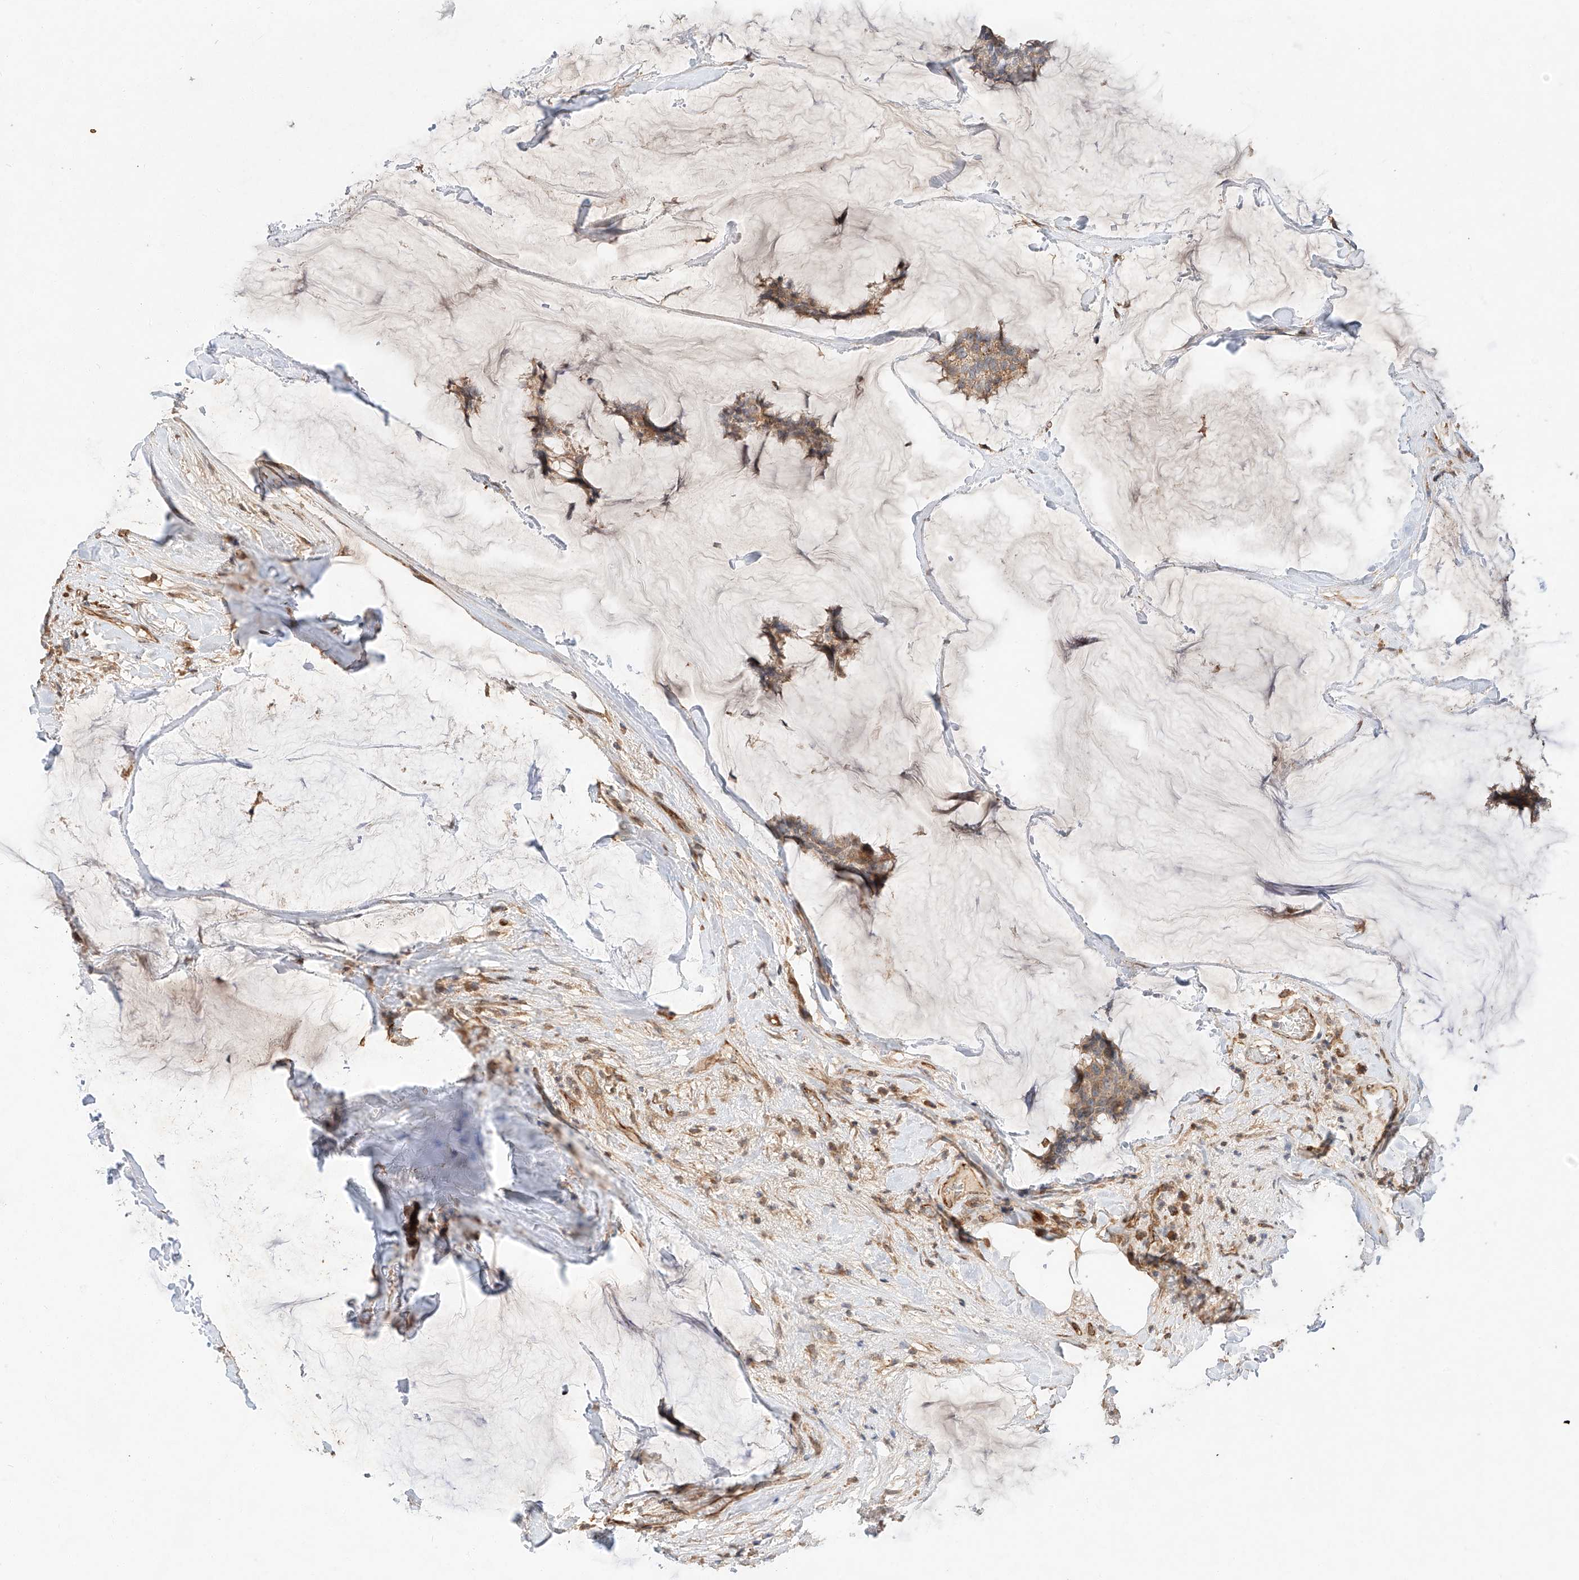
{"staining": {"intensity": "weak", "quantity": ">75%", "location": "cytoplasmic/membranous"}, "tissue": "breast cancer", "cell_type": "Tumor cells", "image_type": "cancer", "snomed": [{"axis": "morphology", "description": "Duct carcinoma"}, {"axis": "topography", "description": "Breast"}], "caption": "Immunohistochemical staining of human infiltrating ductal carcinoma (breast) reveals low levels of weak cytoplasmic/membranous expression in about >75% of tumor cells. (DAB (3,3'-diaminobenzidine) IHC with brightfield microscopy, high magnification).", "gene": "SUSD6", "patient": {"sex": "female", "age": 93}}